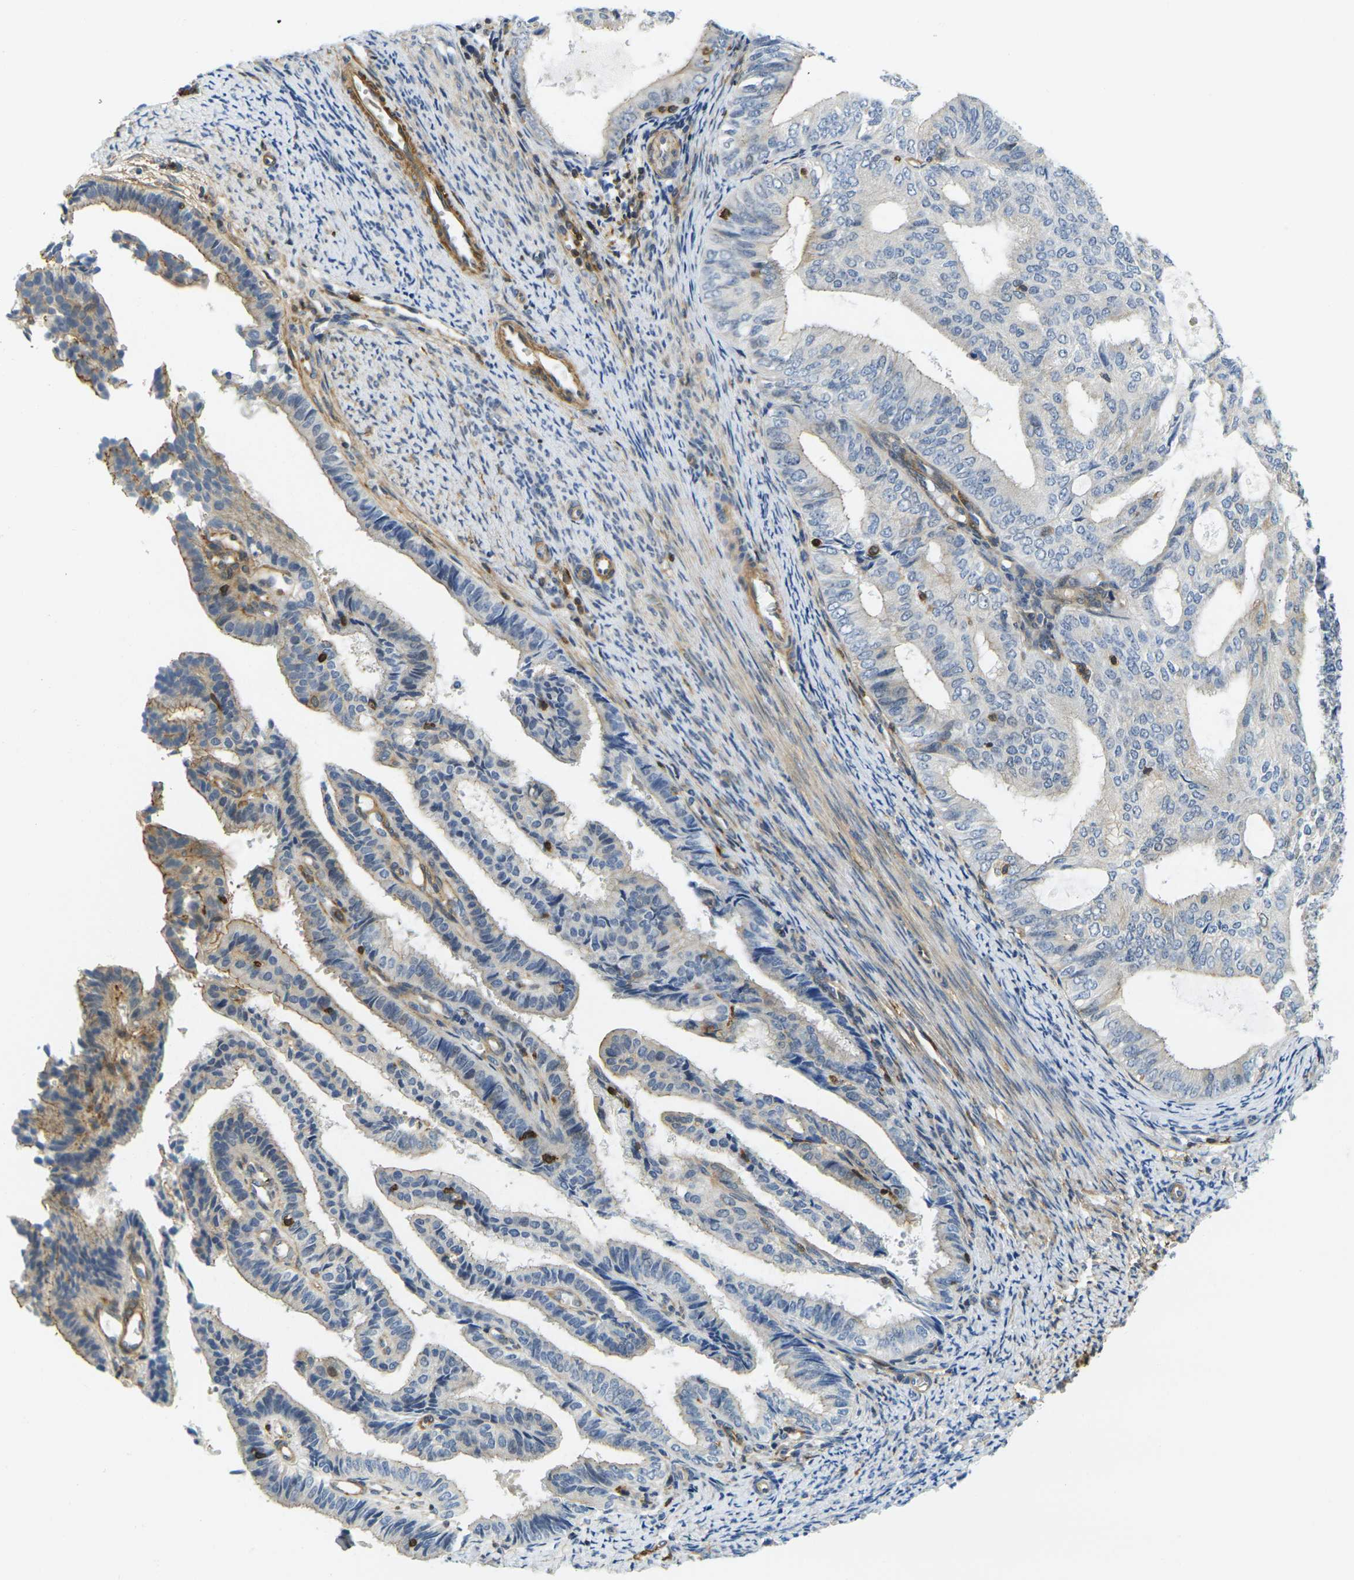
{"staining": {"intensity": "weak", "quantity": "25%-75%", "location": "cytoplasmic/membranous"}, "tissue": "endometrial cancer", "cell_type": "Tumor cells", "image_type": "cancer", "snomed": [{"axis": "morphology", "description": "Adenocarcinoma, NOS"}, {"axis": "topography", "description": "Endometrium"}], "caption": "The image shows staining of endometrial cancer, revealing weak cytoplasmic/membranous protein positivity (brown color) within tumor cells. Using DAB (3,3'-diaminobenzidine) (brown) and hematoxylin (blue) stains, captured at high magnification using brightfield microscopy.", "gene": "LASP1", "patient": {"sex": "female", "age": 58}}